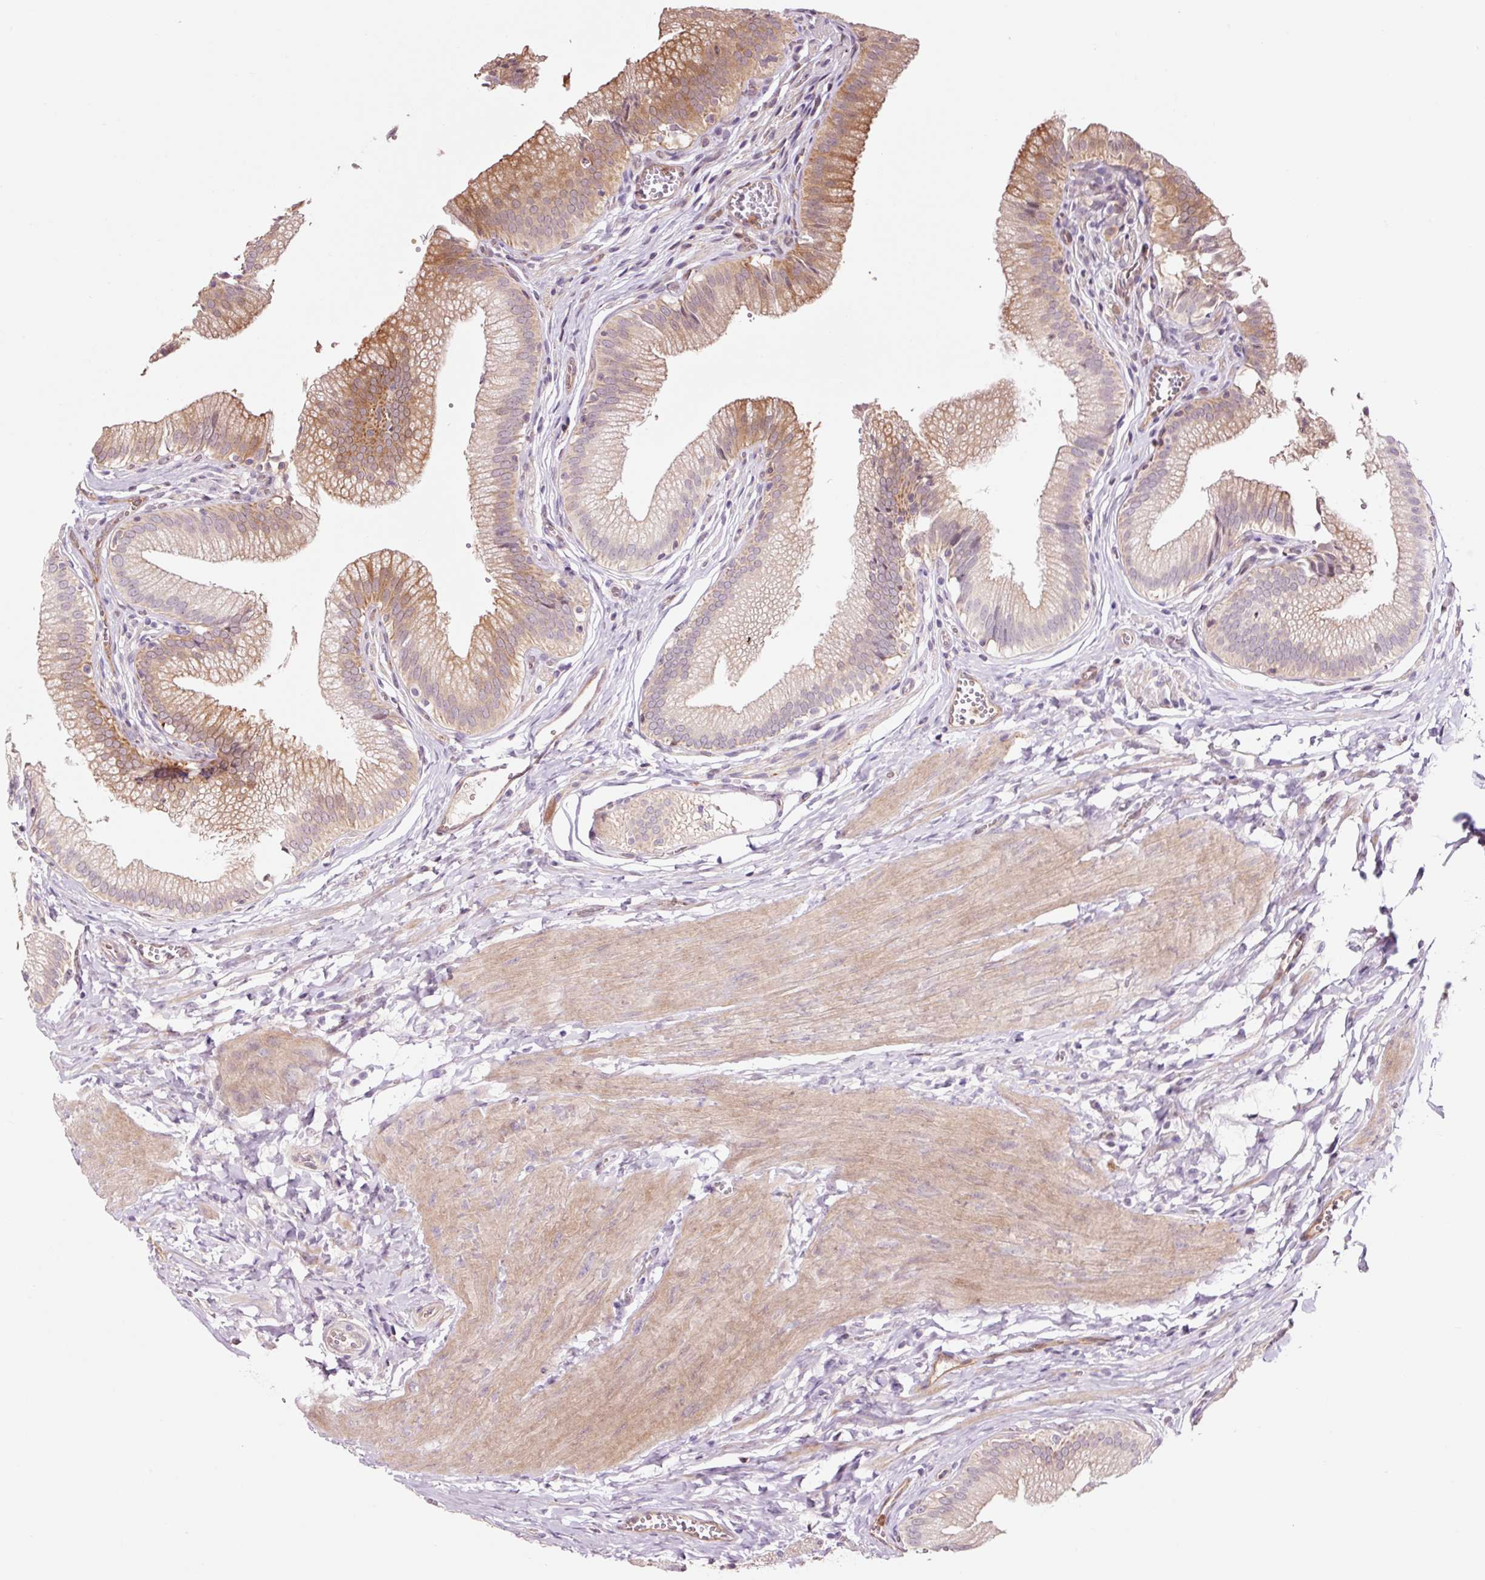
{"staining": {"intensity": "moderate", "quantity": "25%-75%", "location": "cytoplasmic/membranous,nuclear"}, "tissue": "gallbladder", "cell_type": "Glandular cells", "image_type": "normal", "snomed": [{"axis": "morphology", "description": "Normal tissue, NOS"}, {"axis": "topography", "description": "Gallbladder"}, {"axis": "topography", "description": "Peripheral nerve tissue"}], "caption": "Gallbladder stained with immunohistochemistry (IHC) displays moderate cytoplasmic/membranous,nuclear staining in approximately 25%-75% of glandular cells. Using DAB (brown) and hematoxylin (blue) stains, captured at high magnification using brightfield microscopy.", "gene": "FBXL14", "patient": {"sex": "male", "age": 17}}